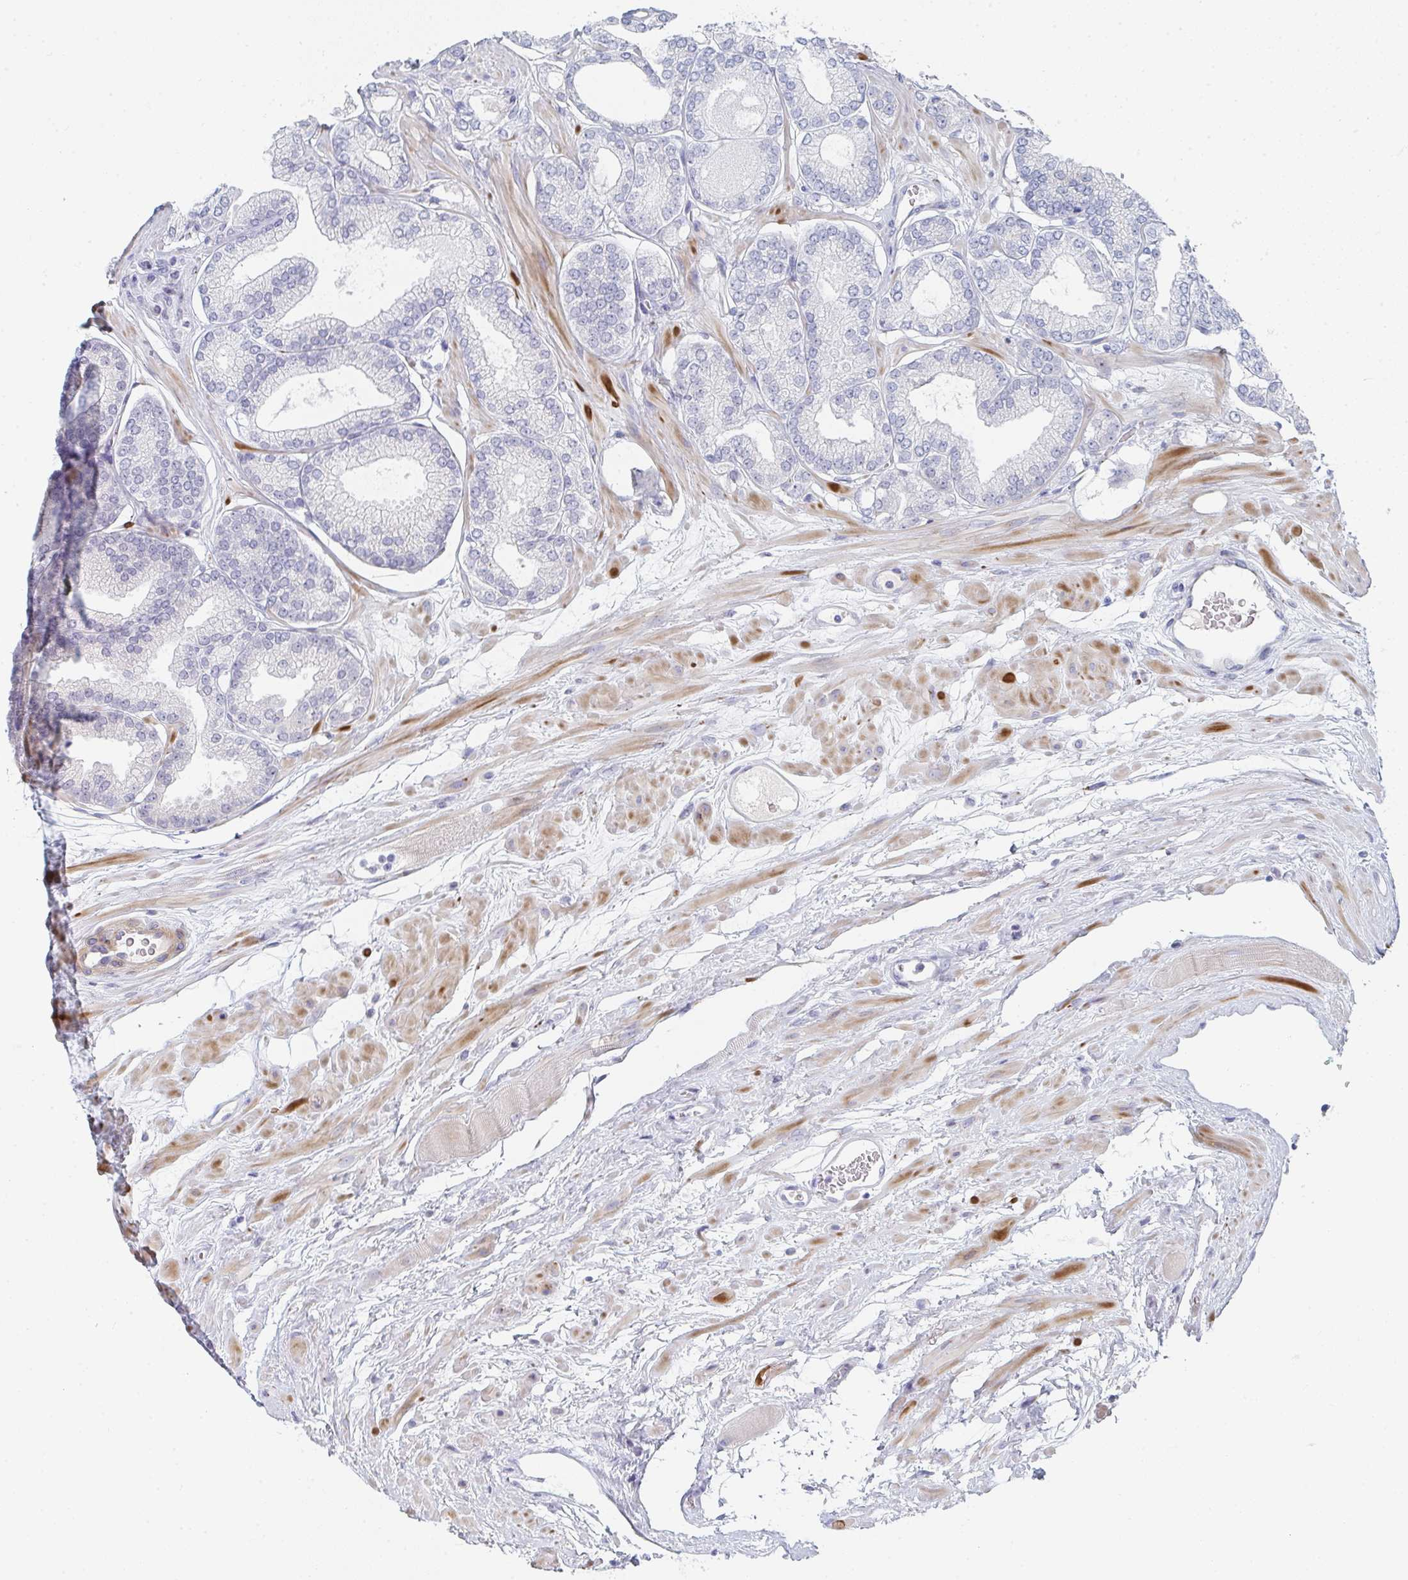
{"staining": {"intensity": "negative", "quantity": "none", "location": "none"}, "tissue": "prostate cancer", "cell_type": "Tumor cells", "image_type": "cancer", "snomed": [{"axis": "morphology", "description": "Adenocarcinoma, High grade"}, {"axis": "topography", "description": "Prostate"}], "caption": "High magnification brightfield microscopy of prostate cancer stained with DAB (brown) and counterstained with hematoxylin (blue): tumor cells show no significant expression.", "gene": "PSMG1", "patient": {"sex": "male", "age": 68}}